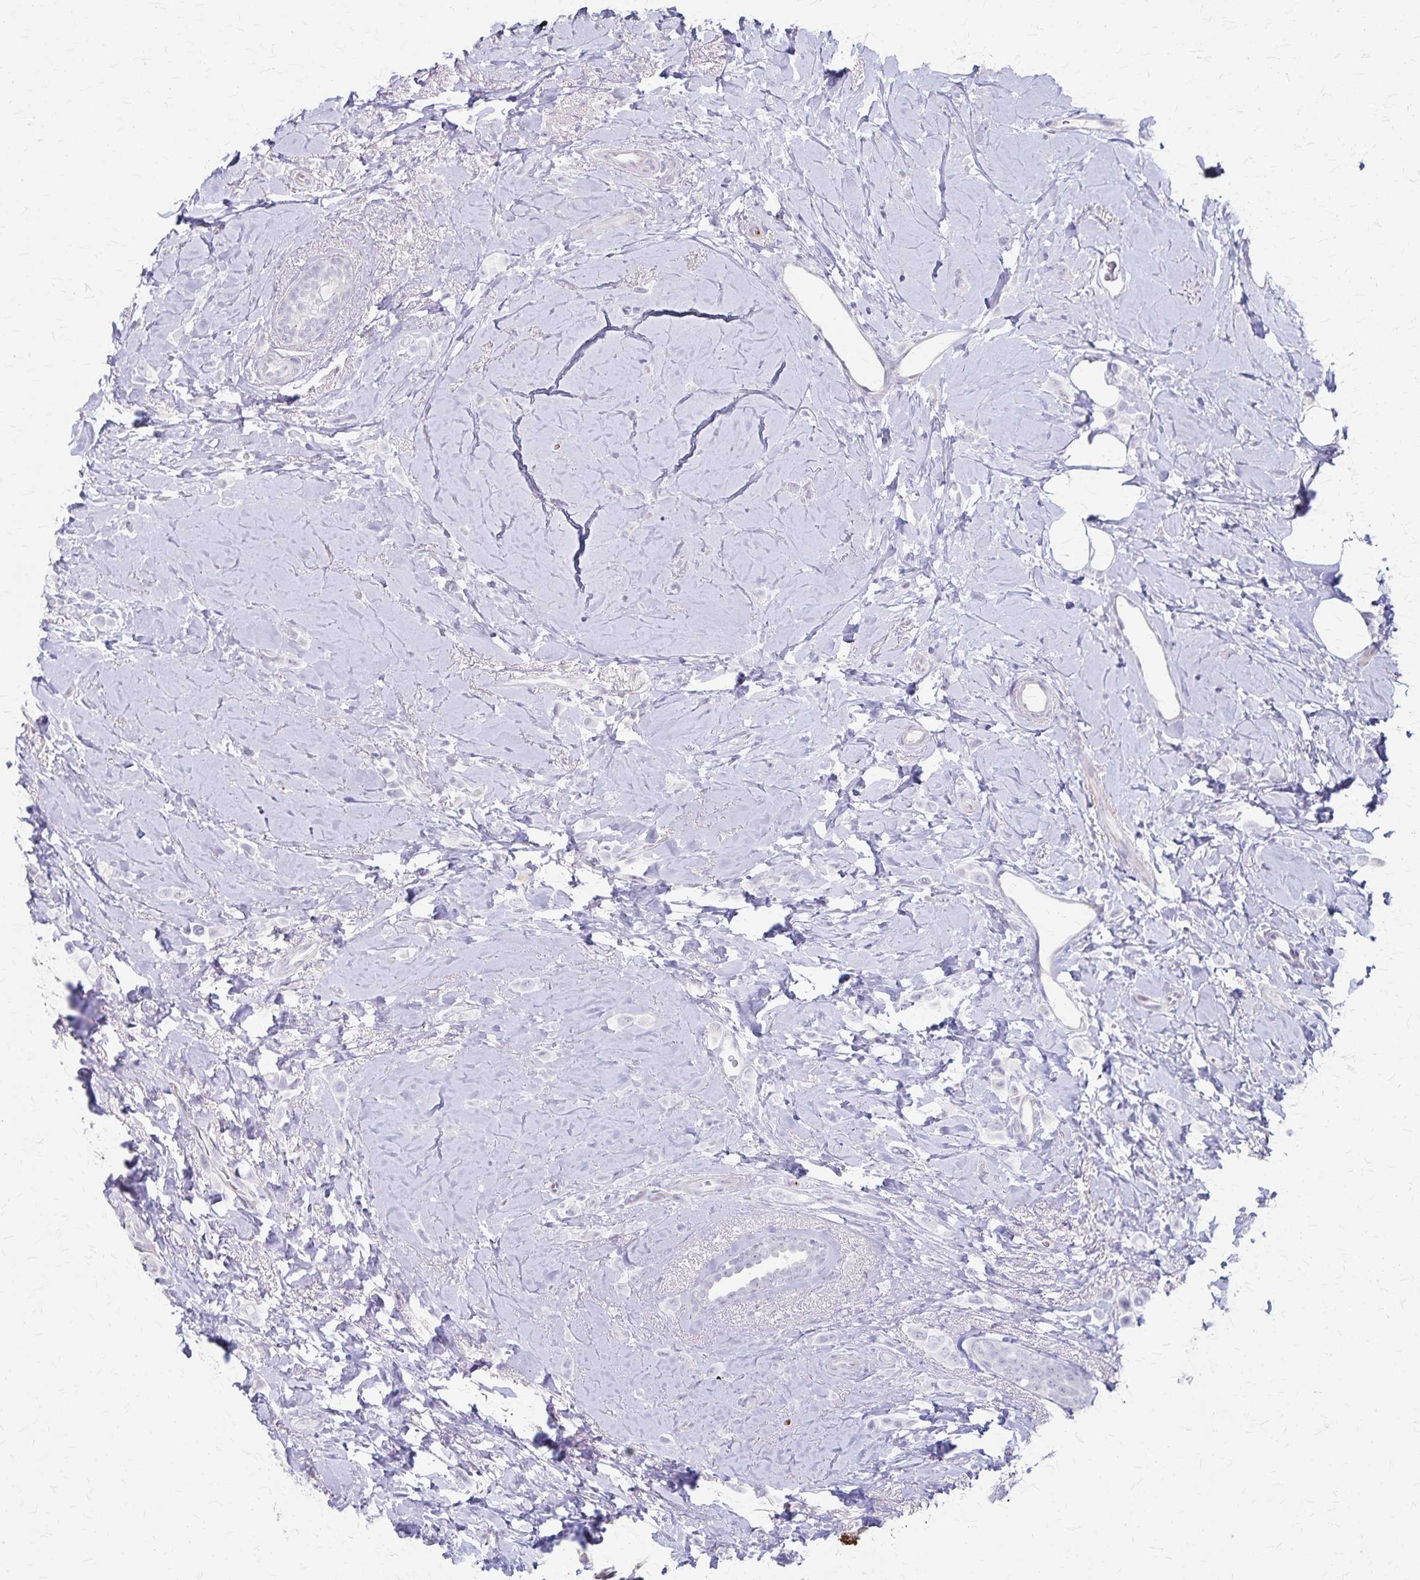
{"staining": {"intensity": "negative", "quantity": "none", "location": "none"}, "tissue": "breast cancer", "cell_type": "Tumor cells", "image_type": "cancer", "snomed": [{"axis": "morphology", "description": "Lobular carcinoma"}, {"axis": "topography", "description": "Breast"}], "caption": "A high-resolution micrograph shows immunohistochemistry staining of breast cancer (lobular carcinoma), which displays no significant staining in tumor cells. (DAB IHC, high magnification).", "gene": "RASL10B", "patient": {"sex": "female", "age": 66}}